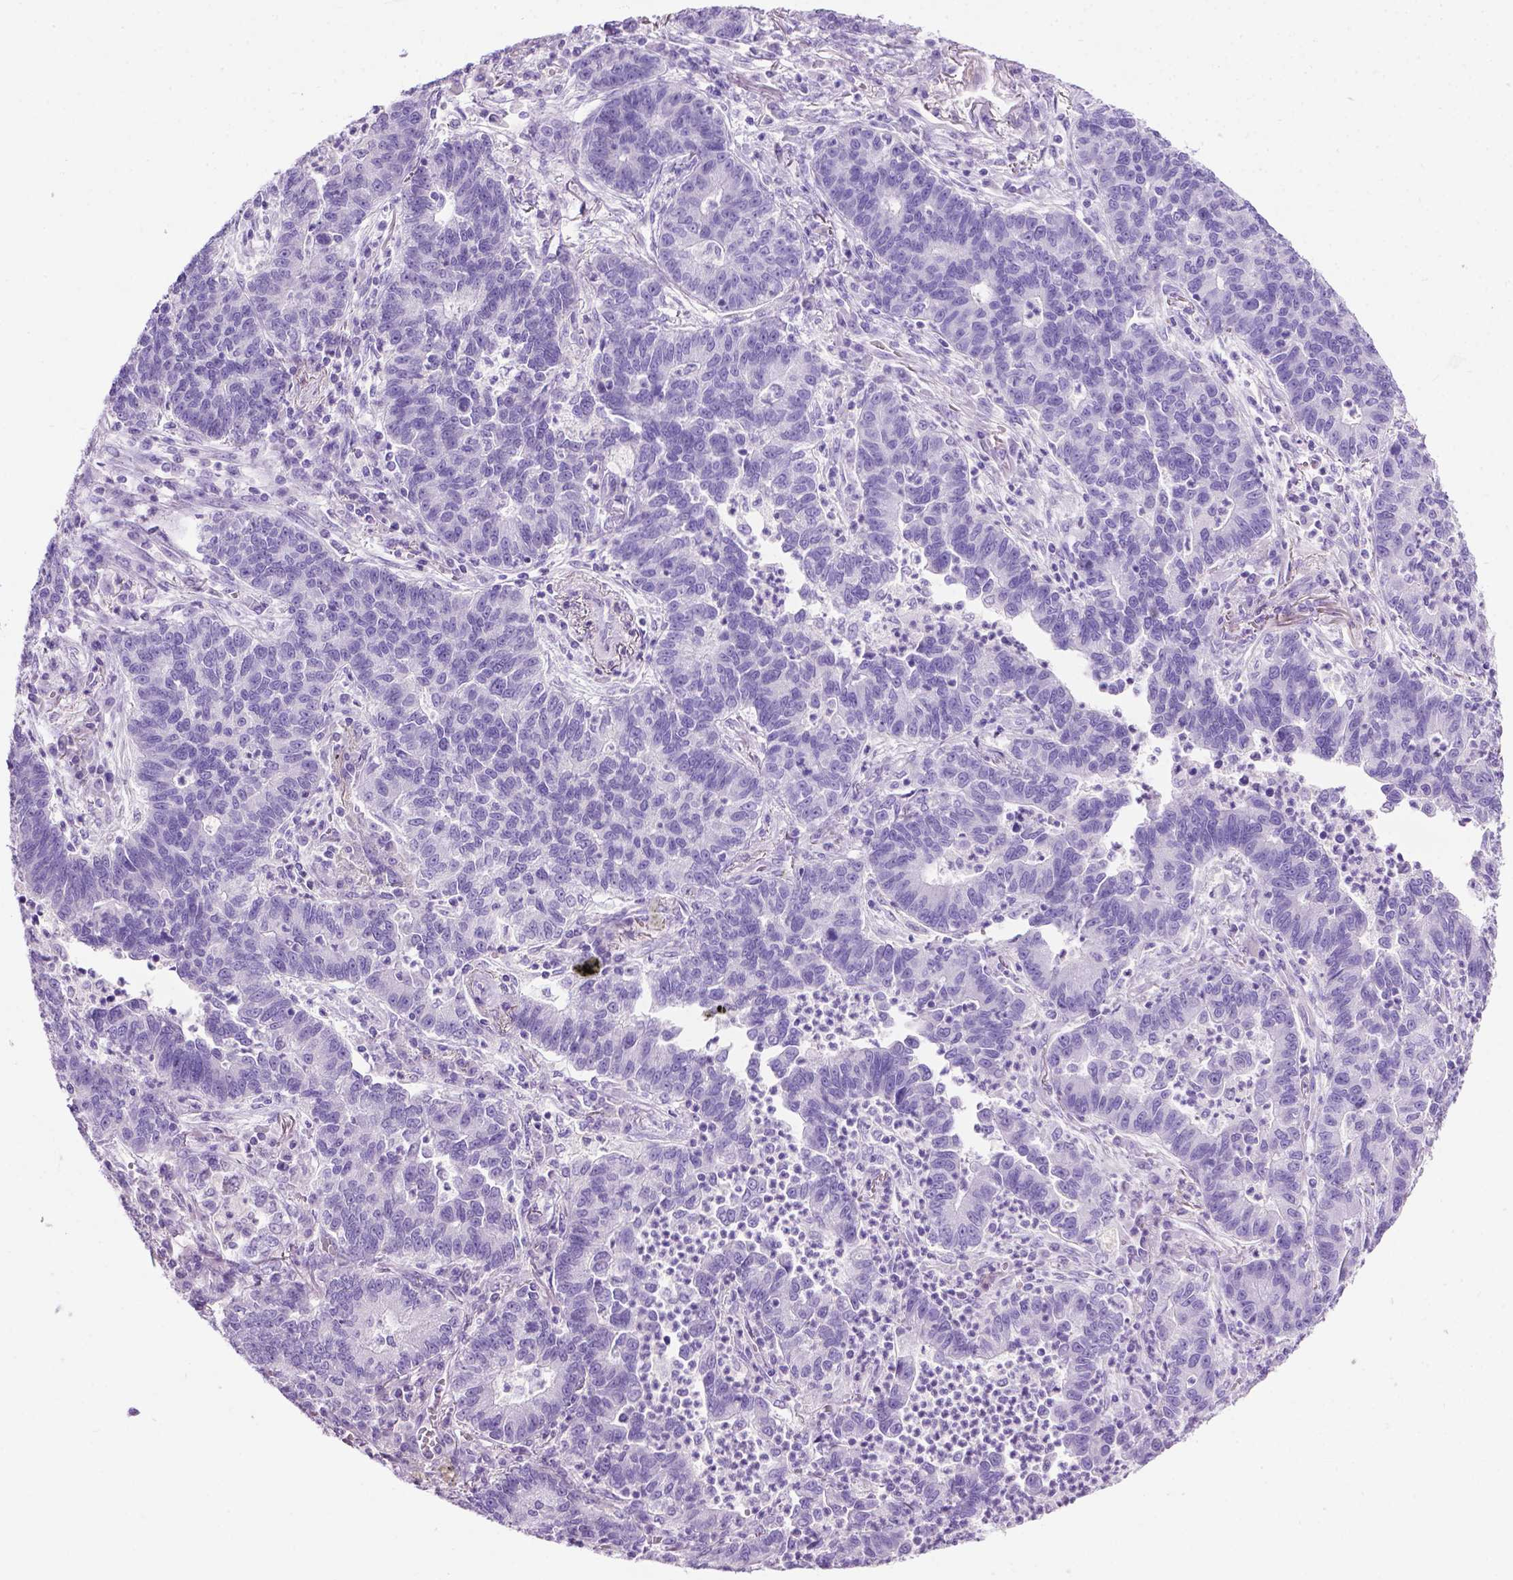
{"staining": {"intensity": "negative", "quantity": "none", "location": "none"}, "tissue": "lung cancer", "cell_type": "Tumor cells", "image_type": "cancer", "snomed": [{"axis": "morphology", "description": "Adenocarcinoma, NOS"}, {"axis": "topography", "description": "Lung"}], "caption": "This is an IHC photomicrograph of lung cancer (adenocarcinoma). There is no expression in tumor cells.", "gene": "LELP1", "patient": {"sex": "female", "age": 57}}